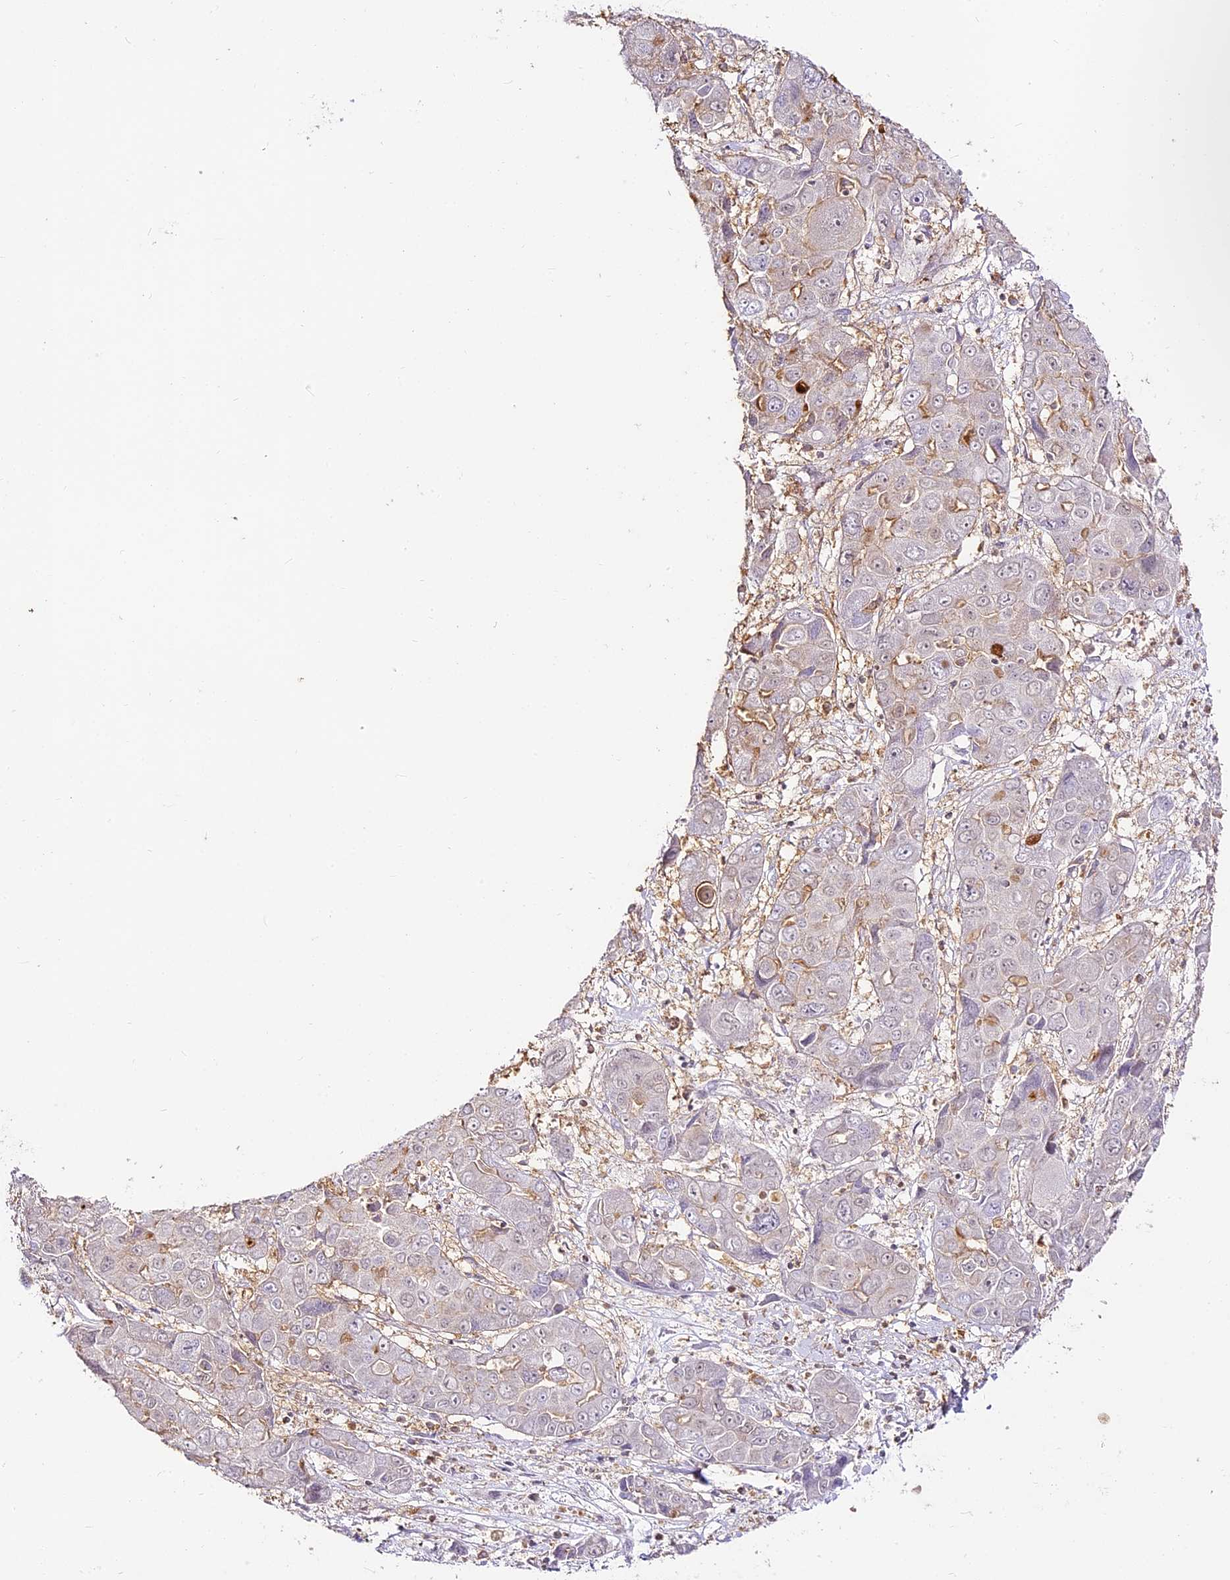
{"staining": {"intensity": "moderate", "quantity": "<25%", "location": "cytoplasmic/membranous"}, "tissue": "liver cancer", "cell_type": "Tumor cells", "image_type": "cancer", "snomed": [{"axis": "morphology", "description": "Cholangiocarcinoma"}, {"axis": "topography", "description": "Liver"}], "caption": "The micrograph displays staining of liver cancer, revealing moderate cytoplasmic/membranous protein expression (brown color) within tumor cells.", "gene": "DOCK2", "patient": {"sex": "male", "age": 67}}